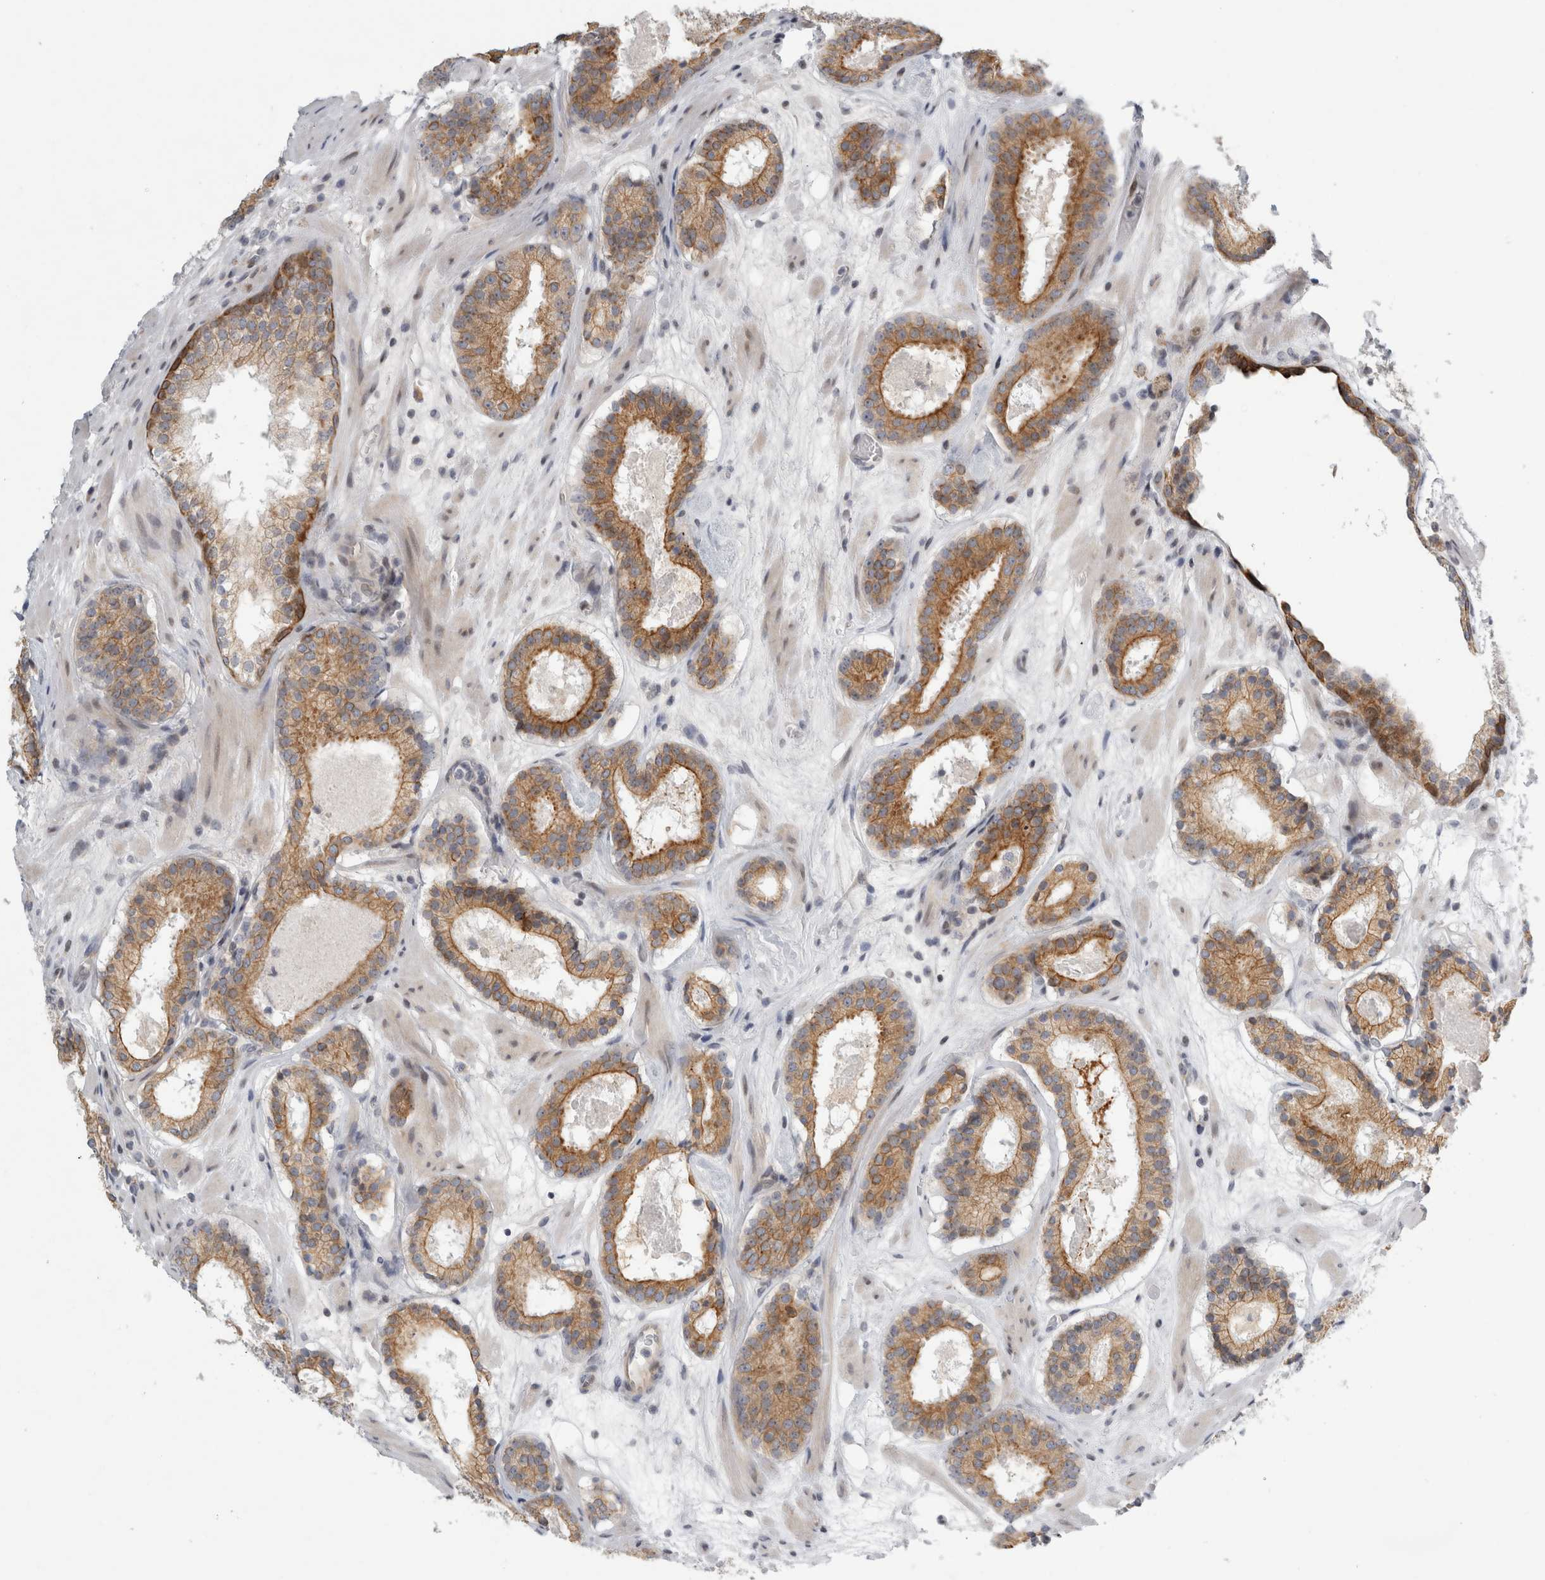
{"staining": {"intensity": "moderate", "quantity": ">75%", "location": "cytoplasmic/membranous"}, "tissue": "prostate cancer", "cell_type": "Tumor cells", "image_type": "cancer", "snomed": [{"axis": "morphology", "description": "Adenocarcinoma, Low grade"}, {"axis": "topography", "description": "Prostate"}], "caption": "Immunohistochemistry histopathology image of prostate low-grade adenocarcinoma stained for a protein (brown), which demonstrates medium levels of moderate cytoplasmic/membranous expression in about >75% of tumor cells.", "gene": "UTP25", "patient": {"sex": "male", "age": 69}}